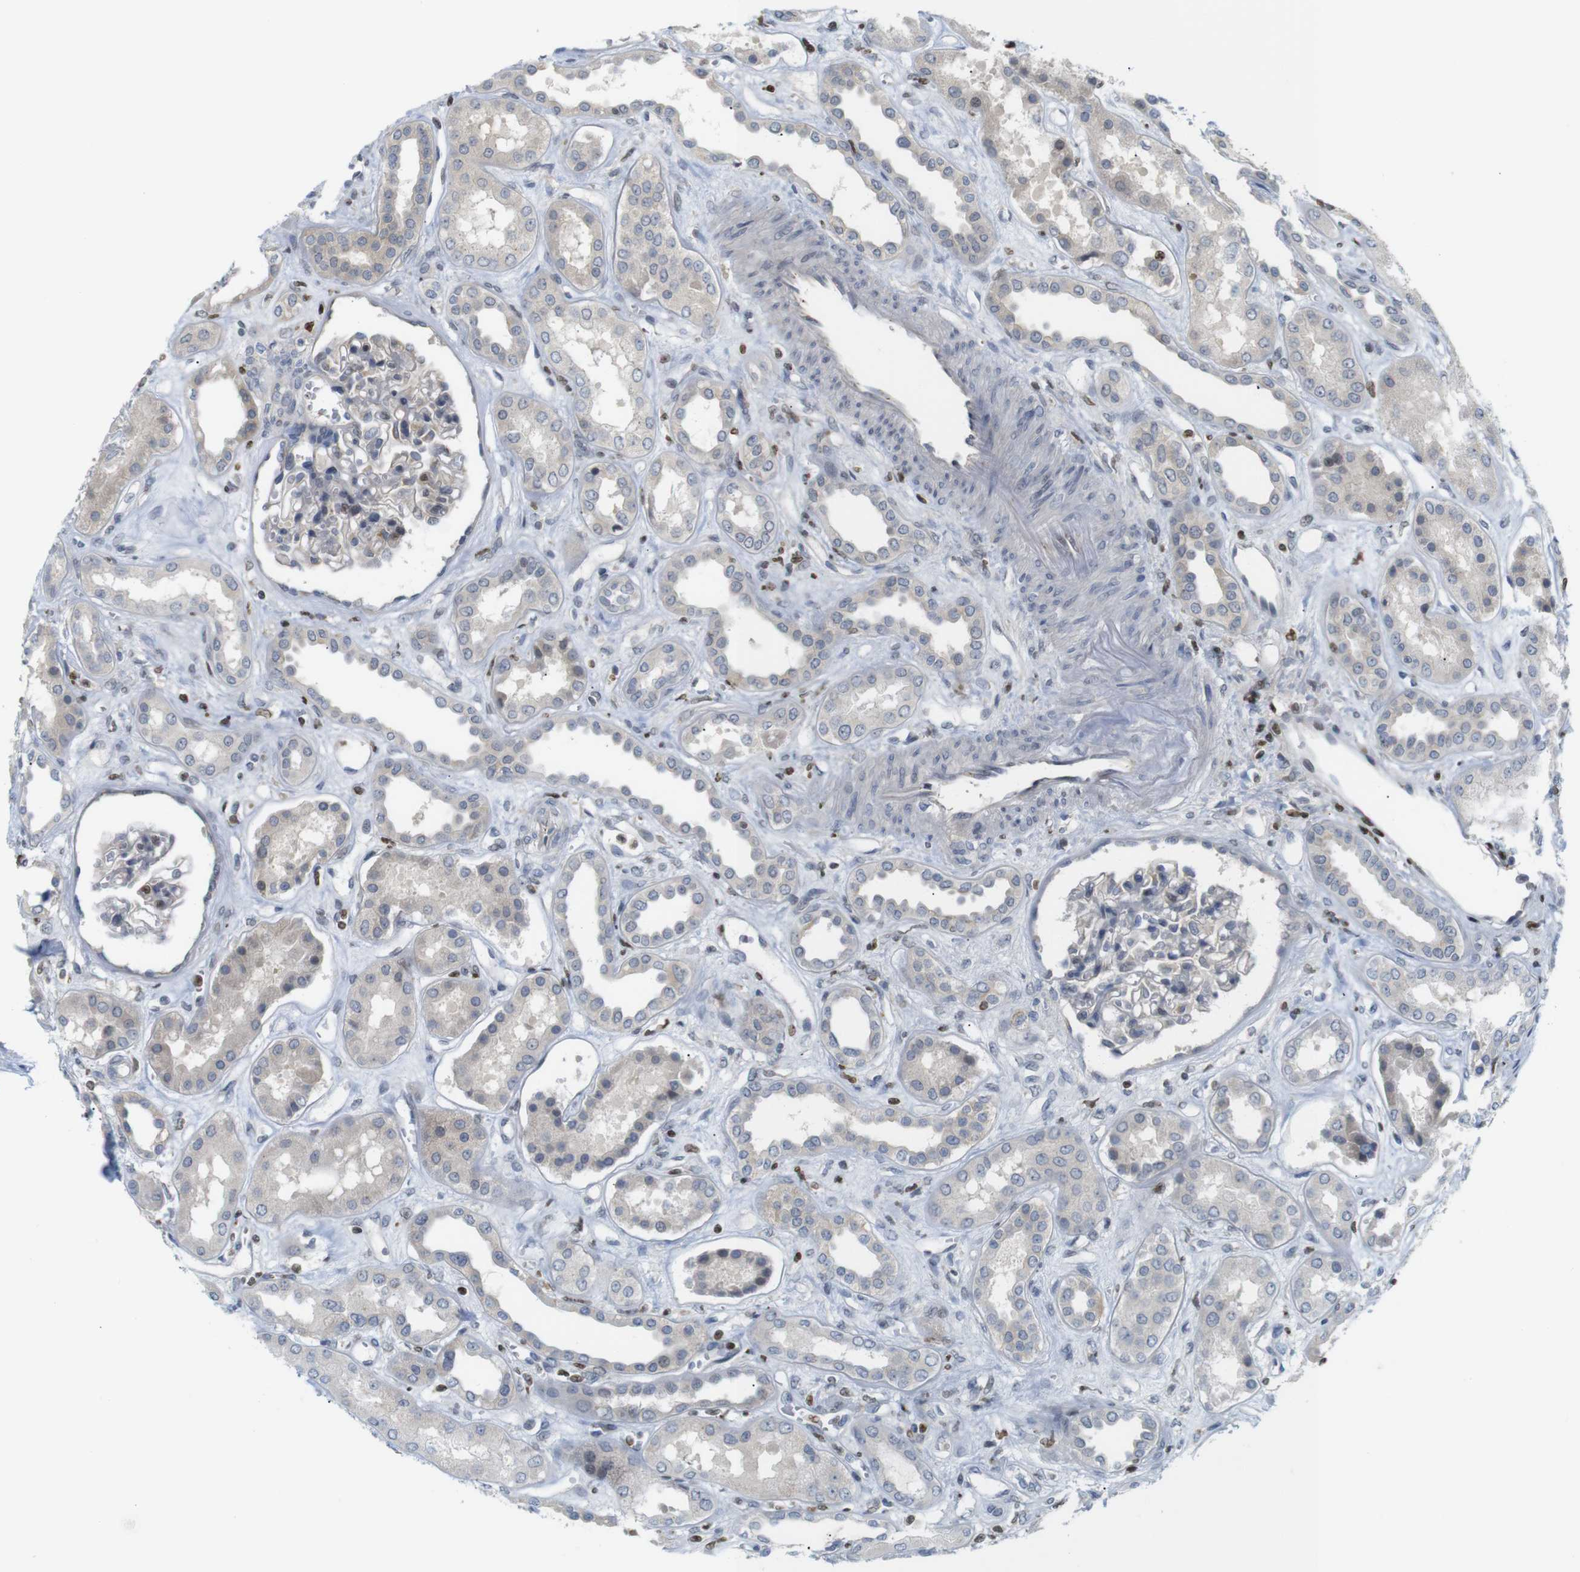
{"staining": {"intensity": "weak", "quantity": "25%-75%", "location": "cytoplasmic/membranous"}, "tissue": "kidney", "cell_type": "Cells in glomeruli", "image_type": "normal", "snomed": [{"axis": "morphology", "description": "Normal tissue, NOS"}, {"axis": "topography", "description": "Kidney"}], "caption": "Immunohistochemical staining of normal human kidney displays weak cytoplasmic/membranous protein staining in about 25%-75% of cells in glomeruli.", "gene": "MBD1", "patient": {"sex": "male", "age": 59}}